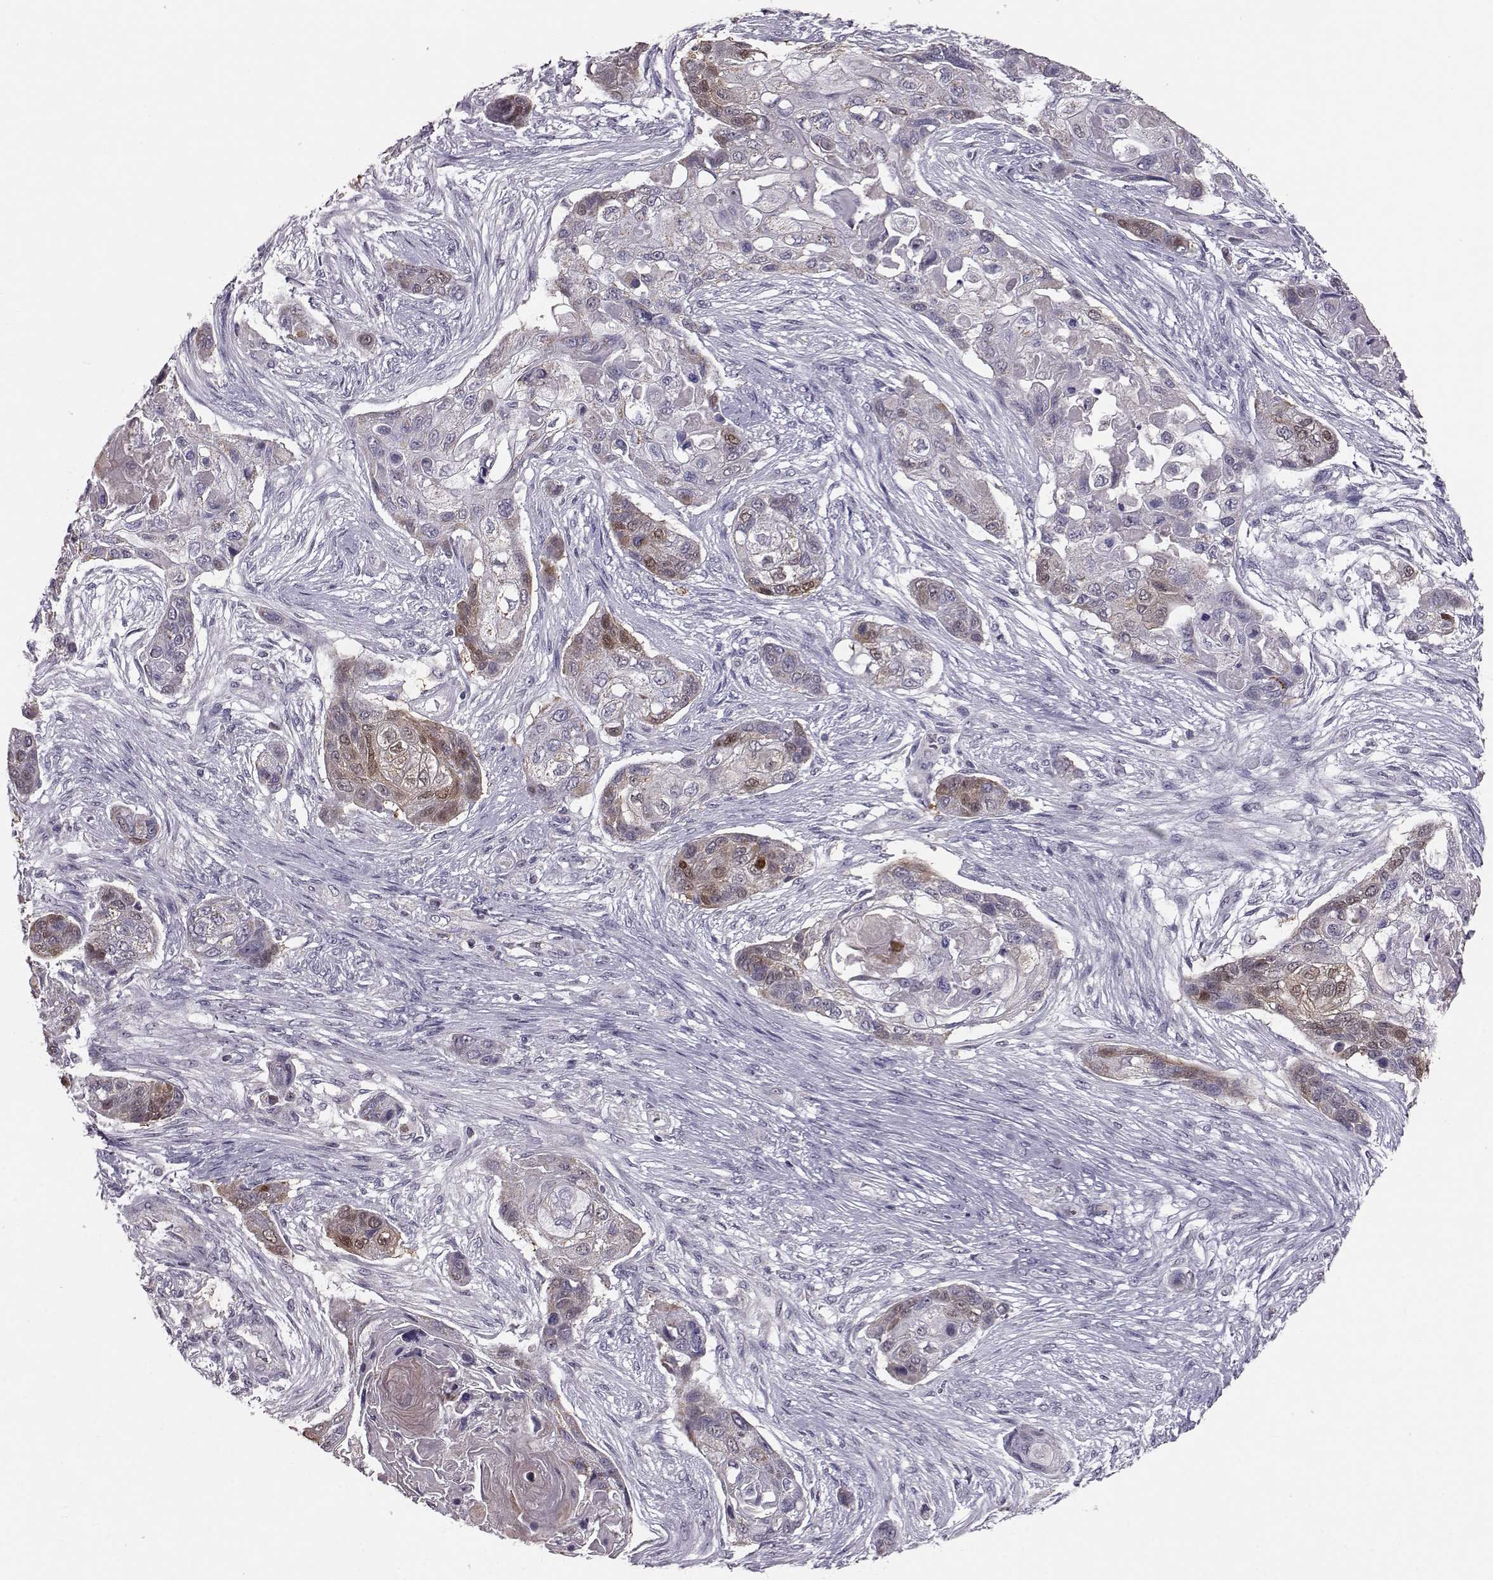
{"staining": {"intensity": "moderate", "quantity": "<25%", "location": "cytoplasmic/membranous,nuclear"}, "tissue": "lung cancer", "cell_type": "Tumor cells", "image_type": "cancer", "snomed": [{"axis": "morphology", "description": "Squamous cell carcinoma, NOS"}, {"axis": "topography", "description": "Lung"}], "caption": "Lung cancer (squamous cell carcinoma) was stained to show a protein in brown. There is low levels of moderate cytoplasmic/membranous and nuclear positivity in approximately <25% of tumor cells.", "gene": "ALDH3A1", "patient": {"sex": "male", "age": 69}}